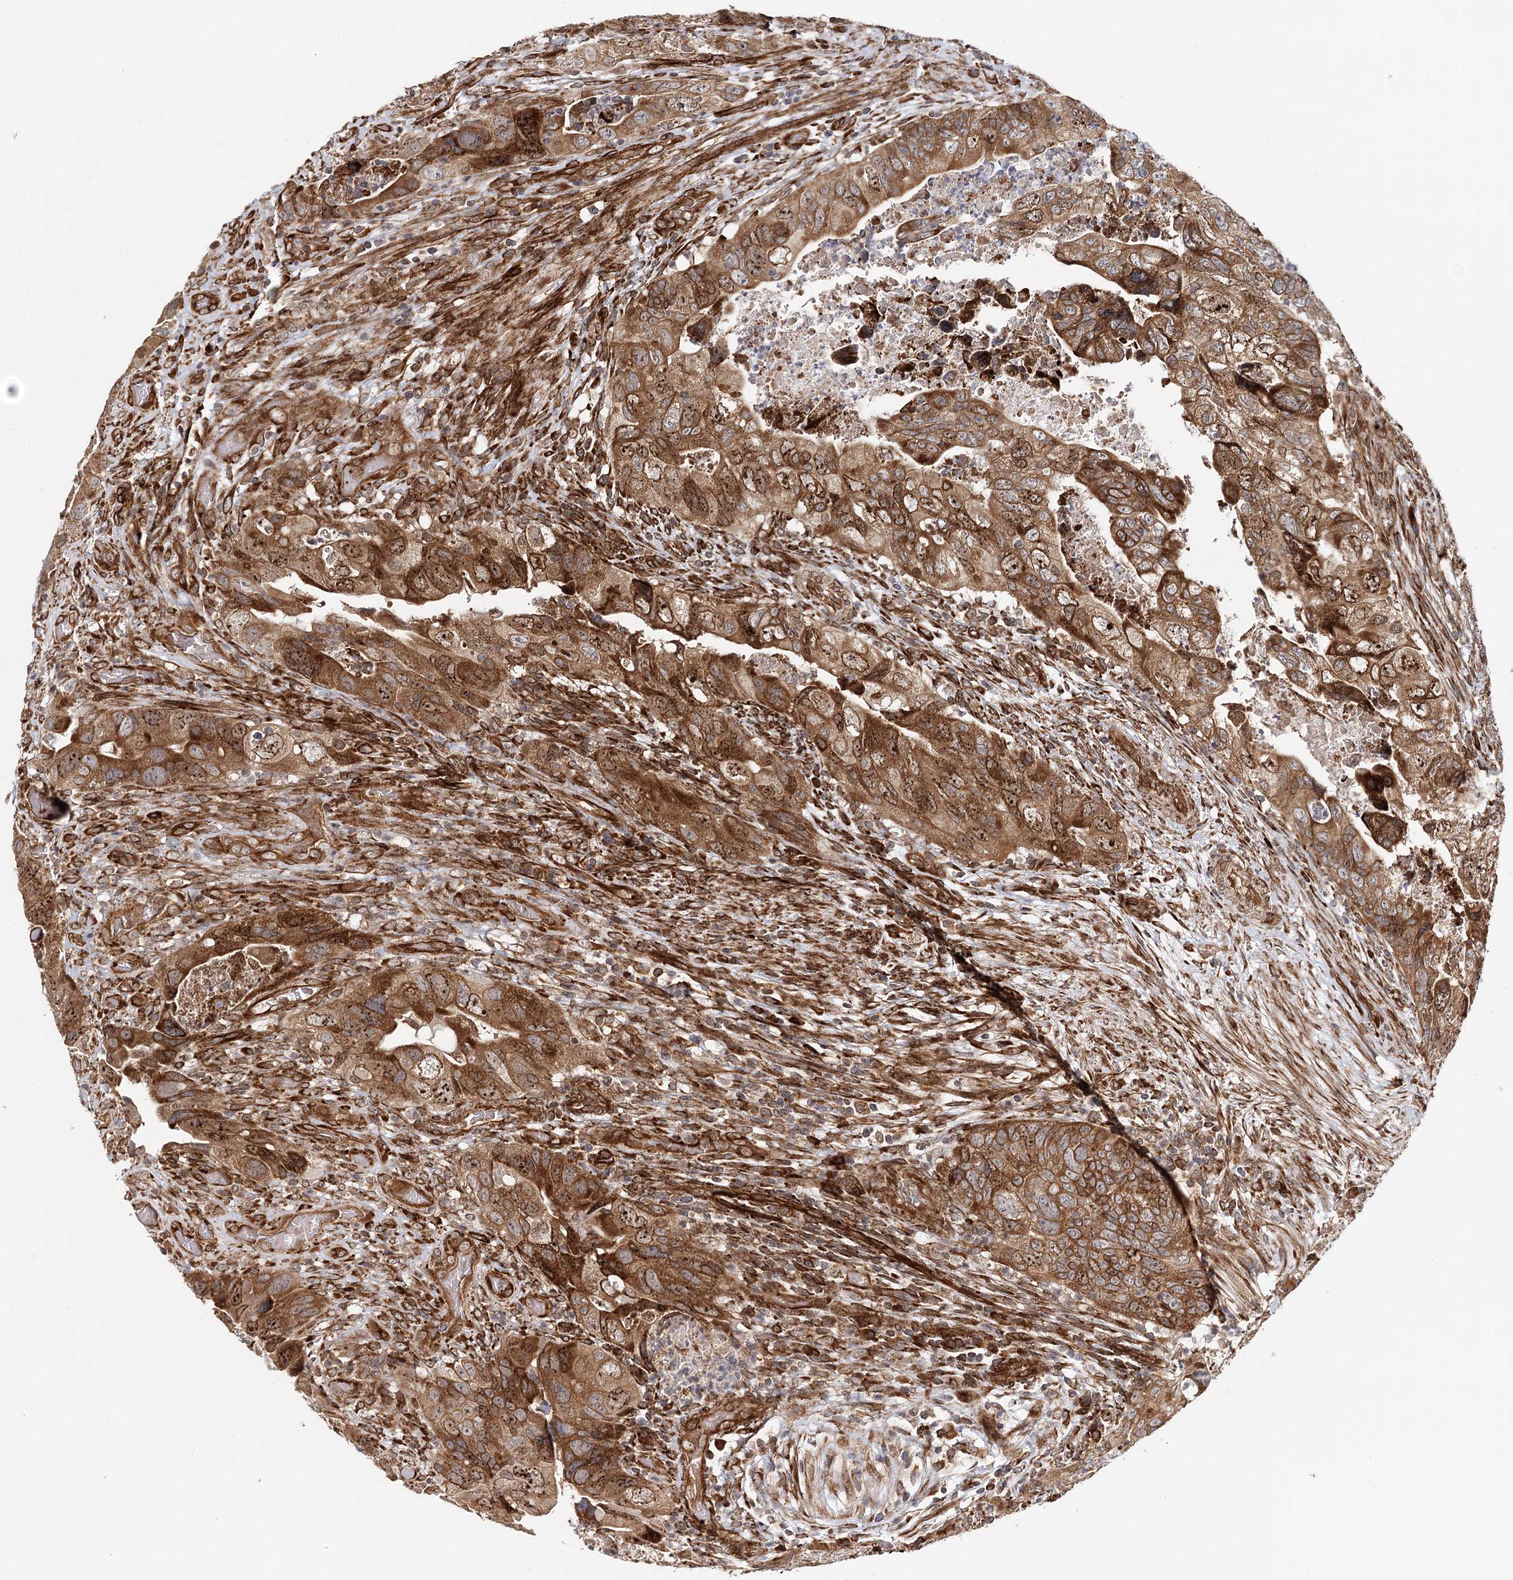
{"staining": {"intensity": "moderate", "quantity": ">75%", "location": "cytoplasmic/membranous,nuclear"}, "tissue": "colorectal cancer", "cell_type": "Tumor cells", "image_type": "cancer", "snomed": [{"axis": "morphology", "description": "Adenocarcinoma, NOS"}, {"axis": "topography", "description": "Rectum"}], "caption": "Protein staining of colorectal cancer tissue exhibits moderate cytoplasmic/membranous and nuclear positivity in approximately >75% of tumor cells.", "gene": "MKNK1", "patient": {"sex": "male", "age": 63}}